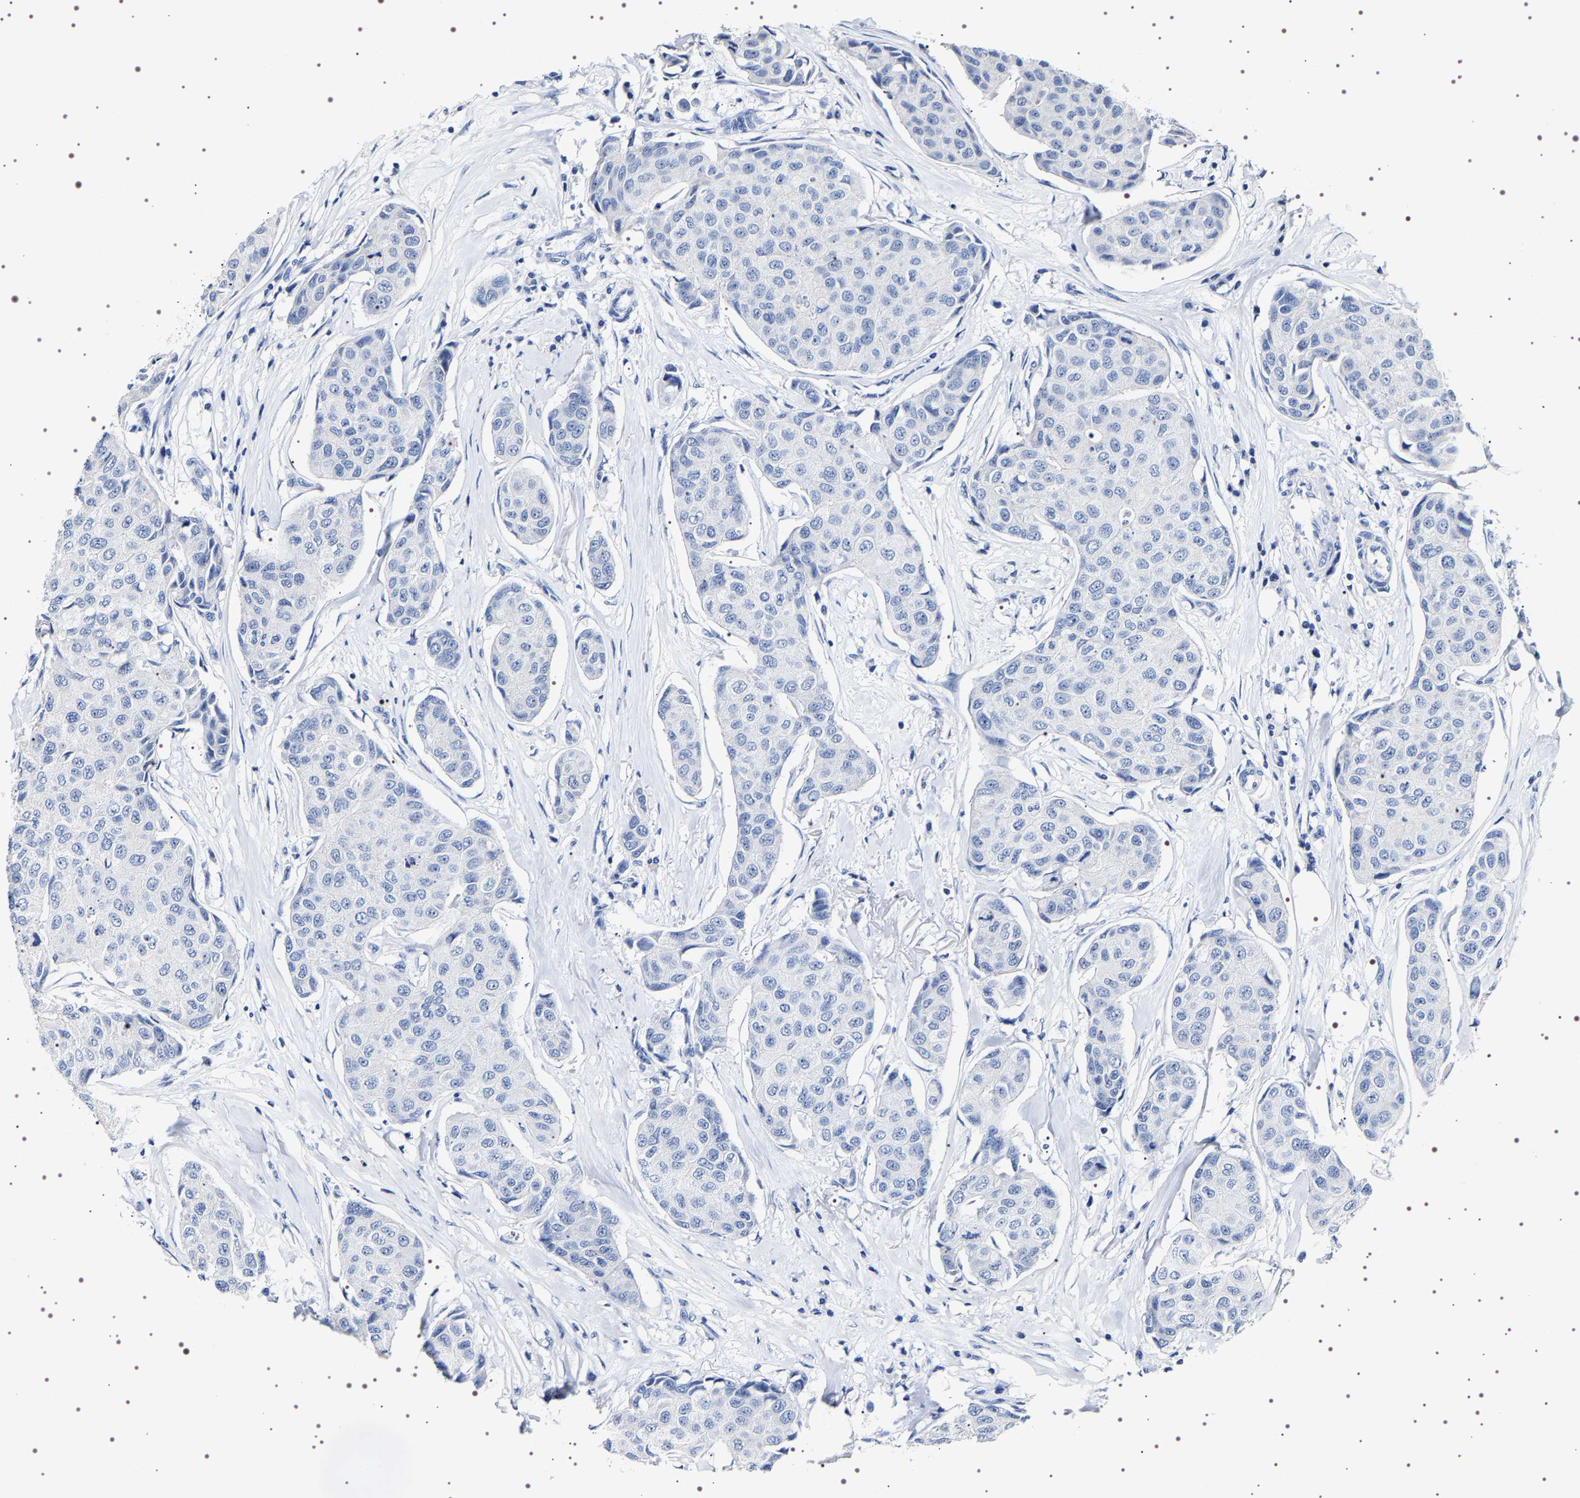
{"staining": {"intensity": "negative", "quantity": "none", "location": "none"}, "tissue": "breast cancer", "cell_type": "Tumor cells", "image_type": "cancer", "snomed": [{"axis": "morphology", "description": "Duct carcinoma"}, {"axis": "topography", "description": "Breast"}], "caption": "A photomicrograph of human invasive ductal carcinoma (breast) is negative for staining in tumor cells.", "gene": "UBQLN3", "patient": {"sex": "female", "age": 80}}